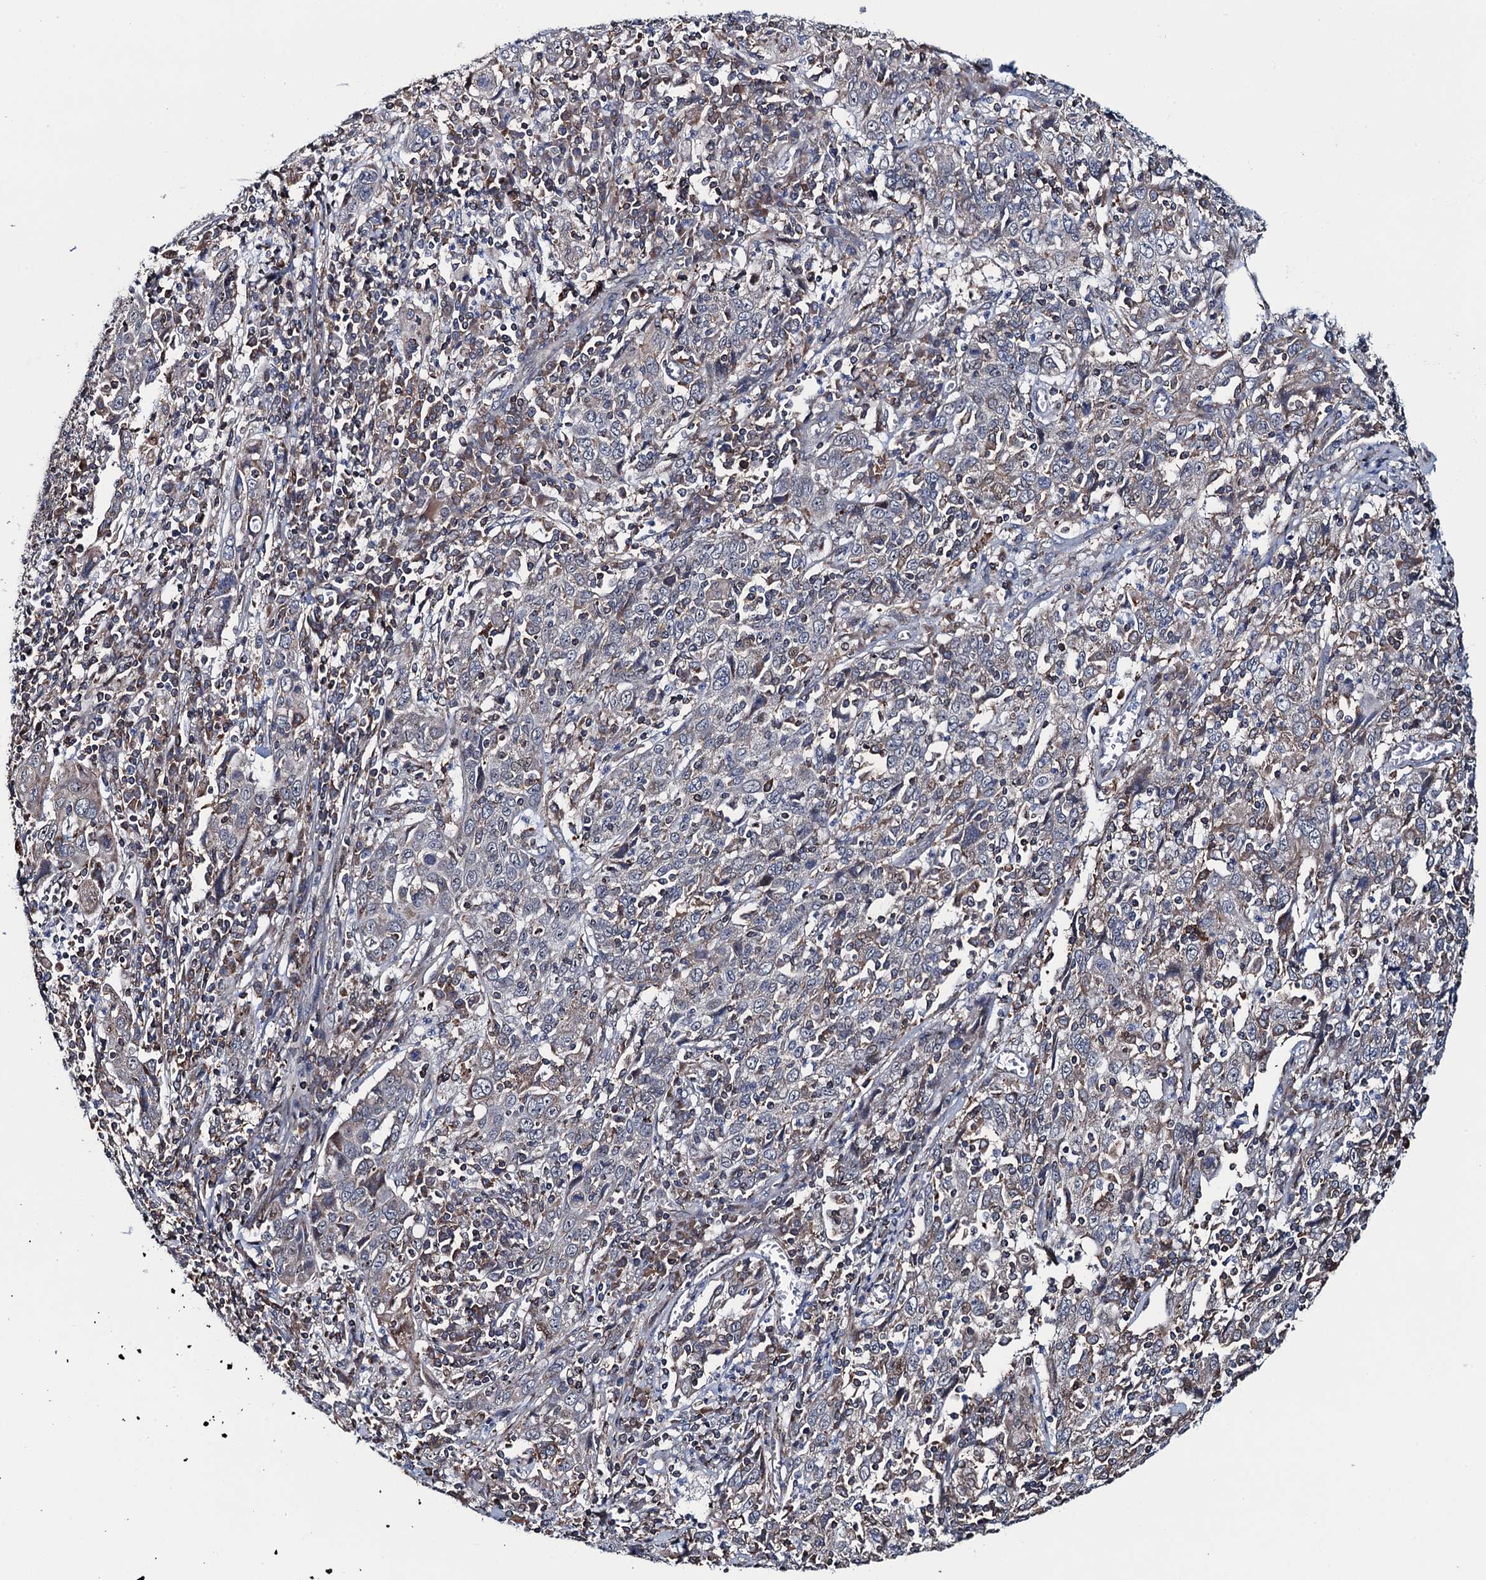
{"staining": {"intensity": "weak", "quantity": "25%-75%", "location": "cytoplasmic/membranous"}, "tissue": "cervical cancer", "cell_type": "Tumor cells", "image_type": "cancer", "snomed": [{"axis": "morphology", "description": "Squamous cell carcinoma, NOS"}, {"axis": "topography", "description": "Cervix"}], "caption": "Tumor cells demonstrate low levels of weak cytoplasmic/membranous staining in about 25%-75% of cells in human cervical squamous cell carcinoma.", "gene": "CCDC102A", "patient": {"sex": "female", "age": 46}}